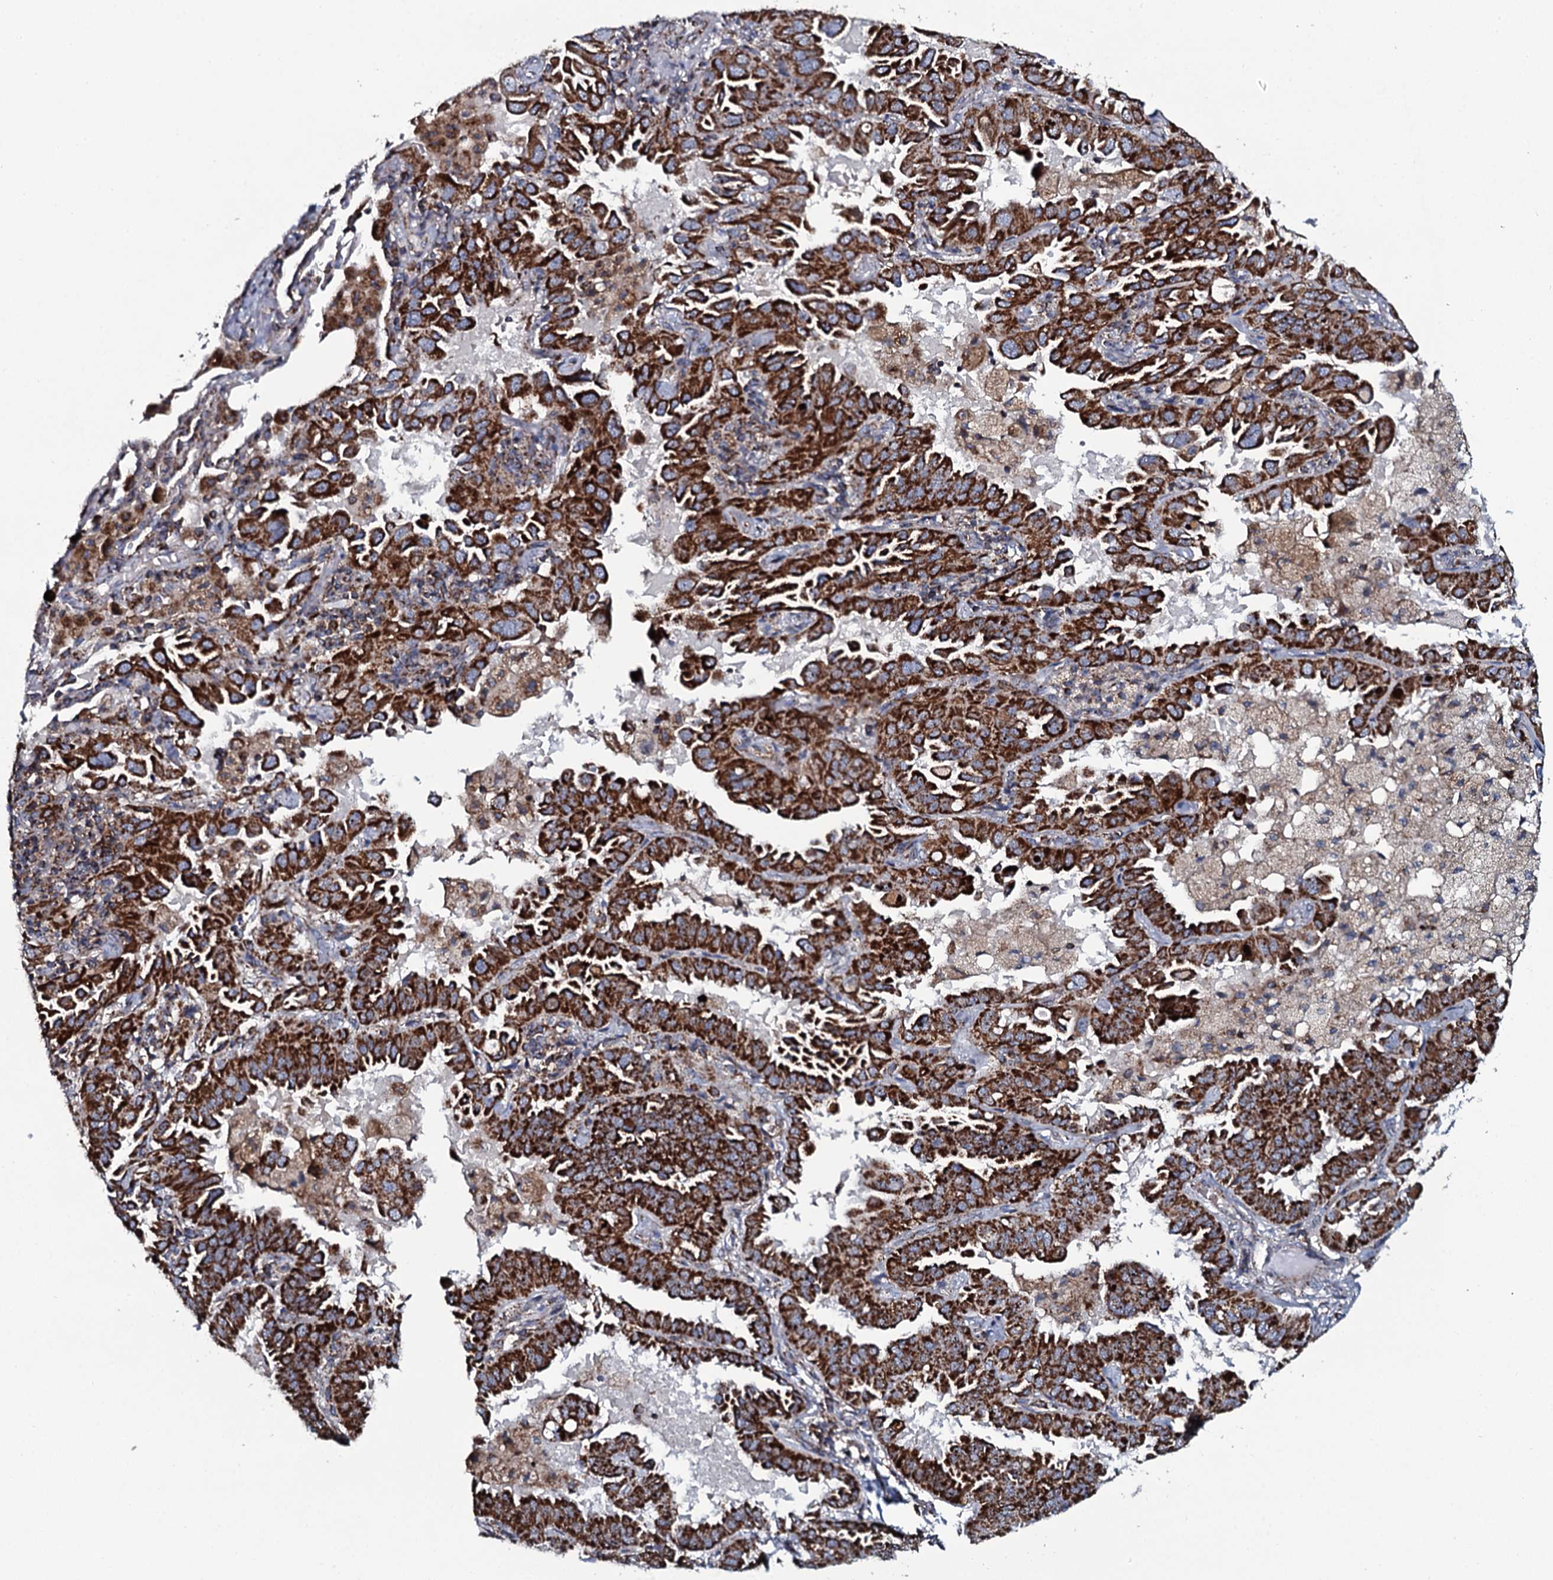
{"staining": {"intensity": "strong", "quantity": ">75%", "location": "cytoplasmic/membranous"}, "tissue": "lung cancer", "cell_type": "Tumor cells", "image_type": "cancer", "snomed": [{"axis": "morphology", "description": "Adenocarcinoma, NOS"}, {"axis": "topography", "description": "Lung"}], "caption": "IHC micrograph of neoplastic tissue: human lung cancer stained using IHC displays high levels of strong protein expression localized specifically in the cytoplasmic/membranous of tumor cells, appearing as a cytoplasmic/membranous brown color.", "gene": "EVC2", "patient": {"sex": "male", "age": 64}}